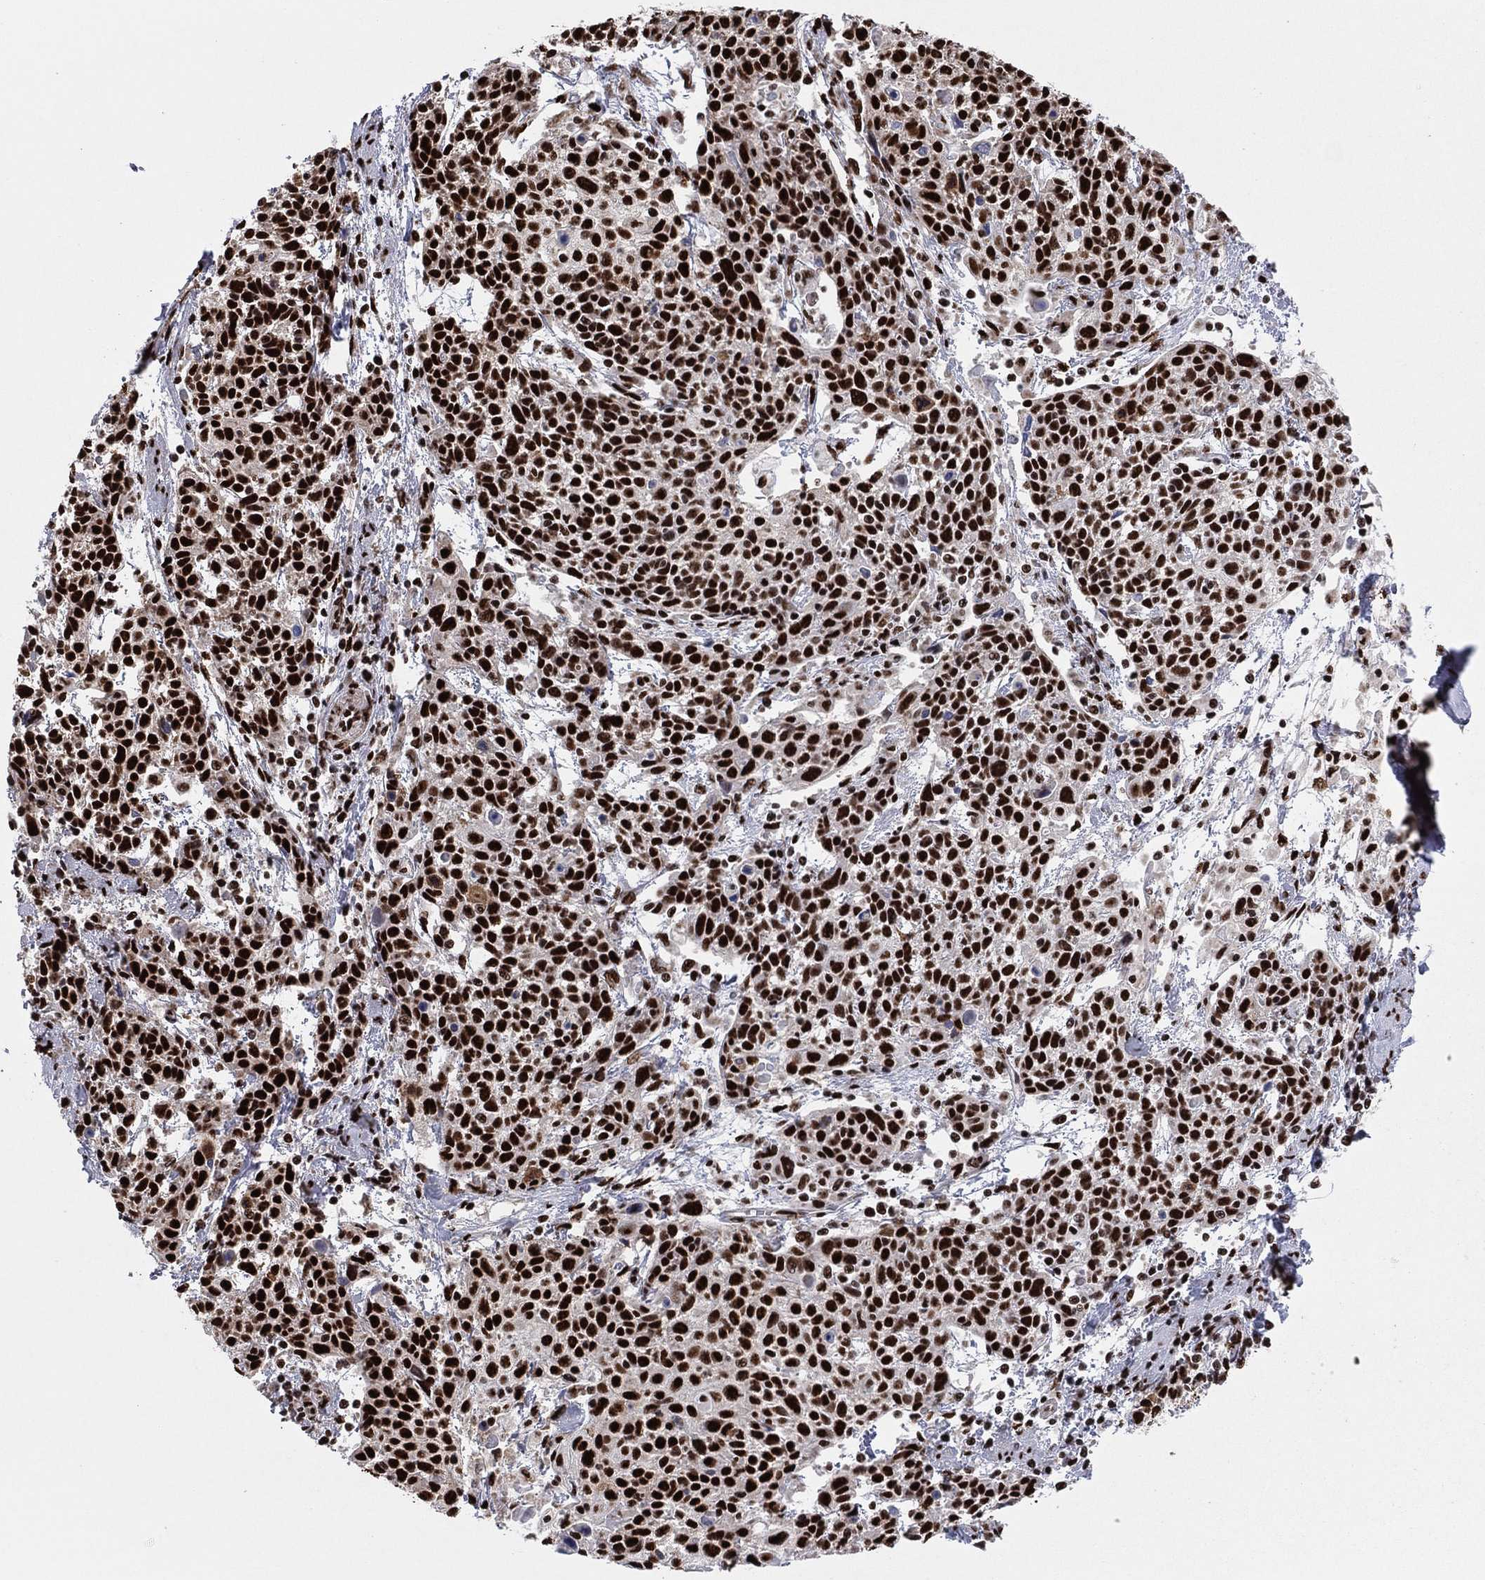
{"staining": {"intensity": "strong", "quantity": ">75%", "location": "nuclear"}, "tissue": "cervical cancer", "cell_type": "Tumor cells", "image_type": "cancer", "snomed": [{"axis": "morphology", "description": "Squamous cell carcinoma, NOS"}, {"axis": "topography", "description": "Cervix"}], "caption": "This histopathology image displays IHC staining of cervical squamous cell carcinoma, with high strong nuclear expression in approximately >75% of tumor cells.", "gene": "TP53BP1", "patient": {"sex": "female", "age": 61}}